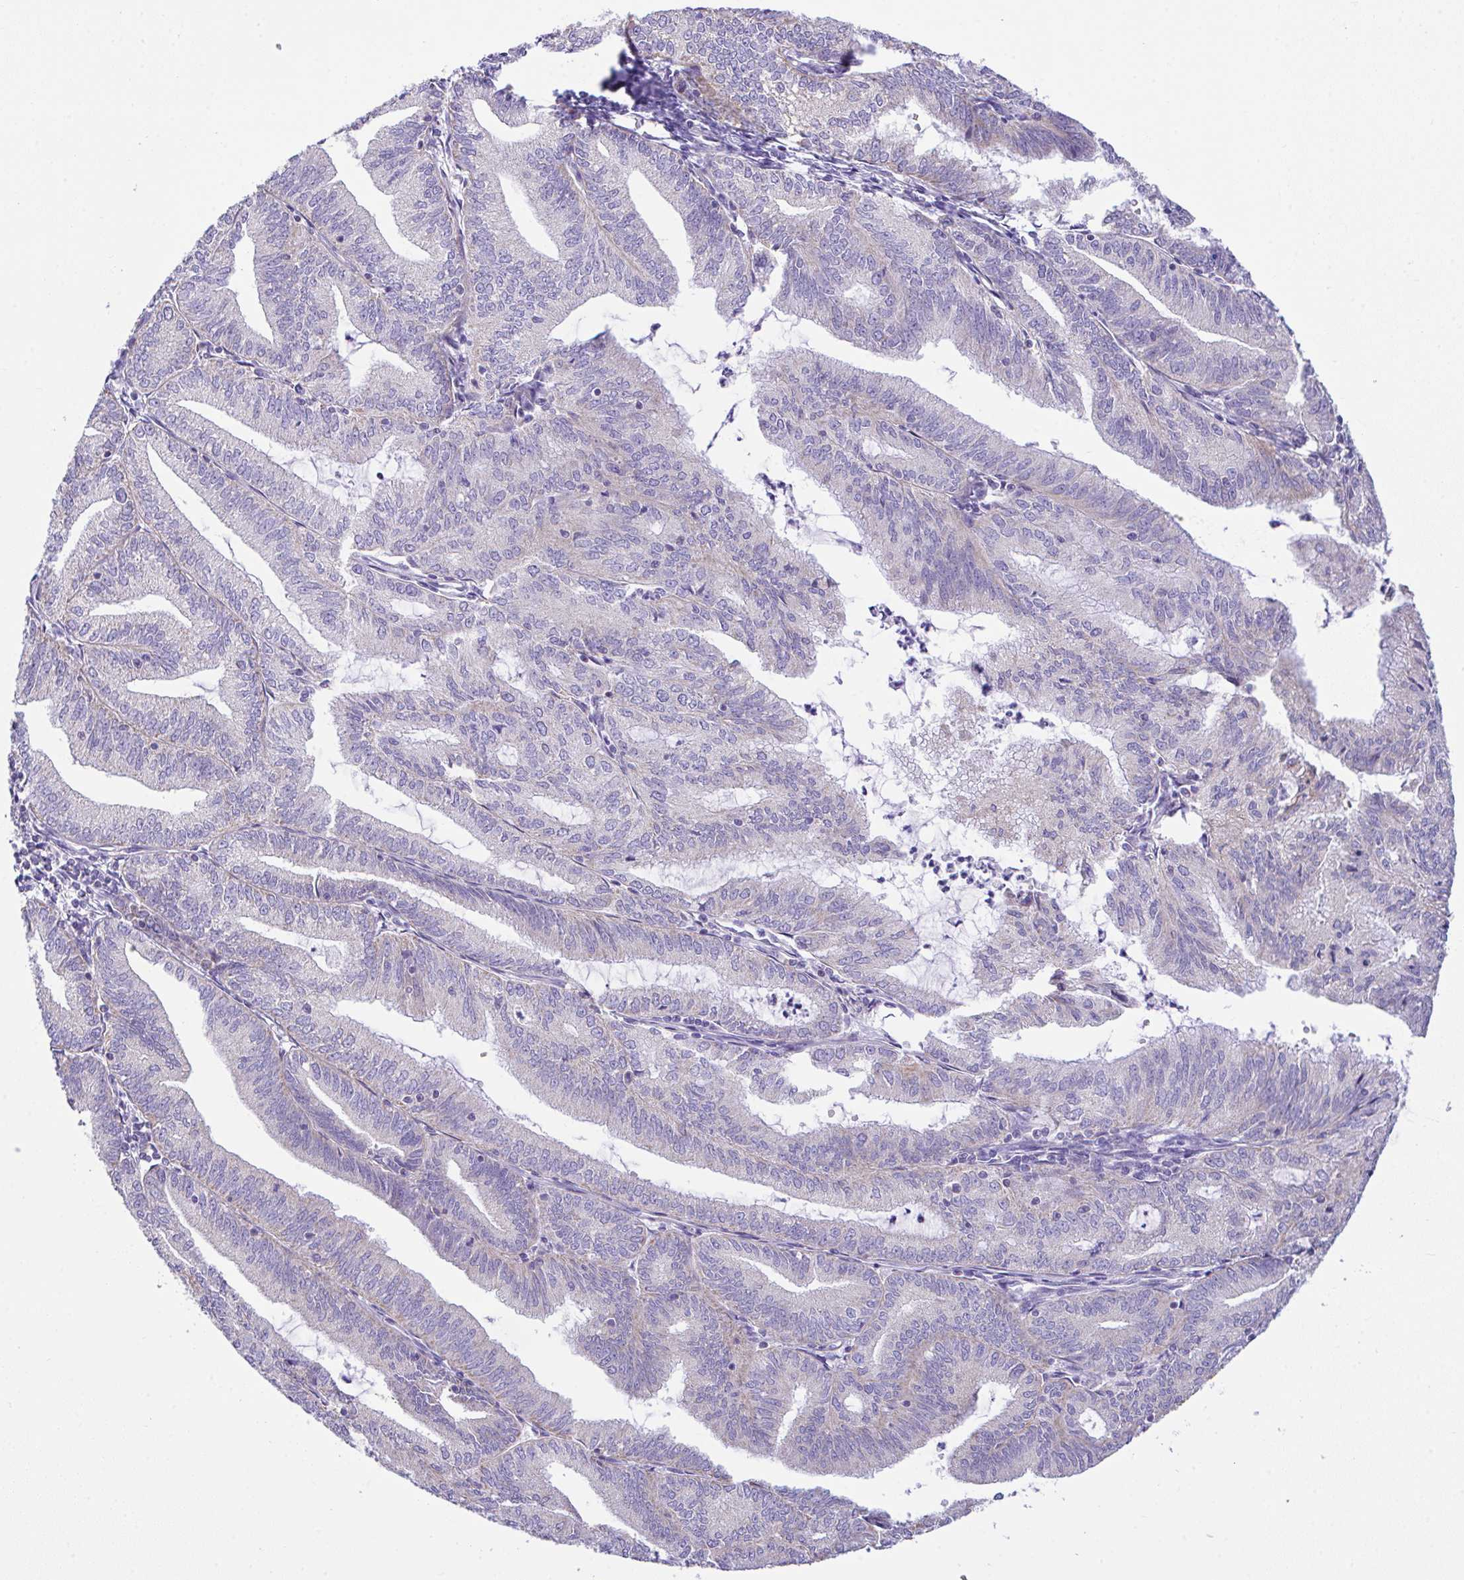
{"staining": {"intensity": "negative", "quantity": "none", "location": "none"}, "tissue": "endometrial cancer", "cell_type": "Tumor cells", "image_type": "cancer", "snomed": [{"axis": "morphology", "description": "Adenocarcinoma, NOS"}, {"axis": "topography", "description": "Endometrium"}], "caption": "DAB immunohistochemical staining of human endometrial adenocarcinoma shows no significant staining in tumor cells. (DAB immunohistochemistry (IHC) visualized using brightfield microscopy, high magnification).", "gene": "NLRP8", "patient": {"sex": "female", "age": 70}}